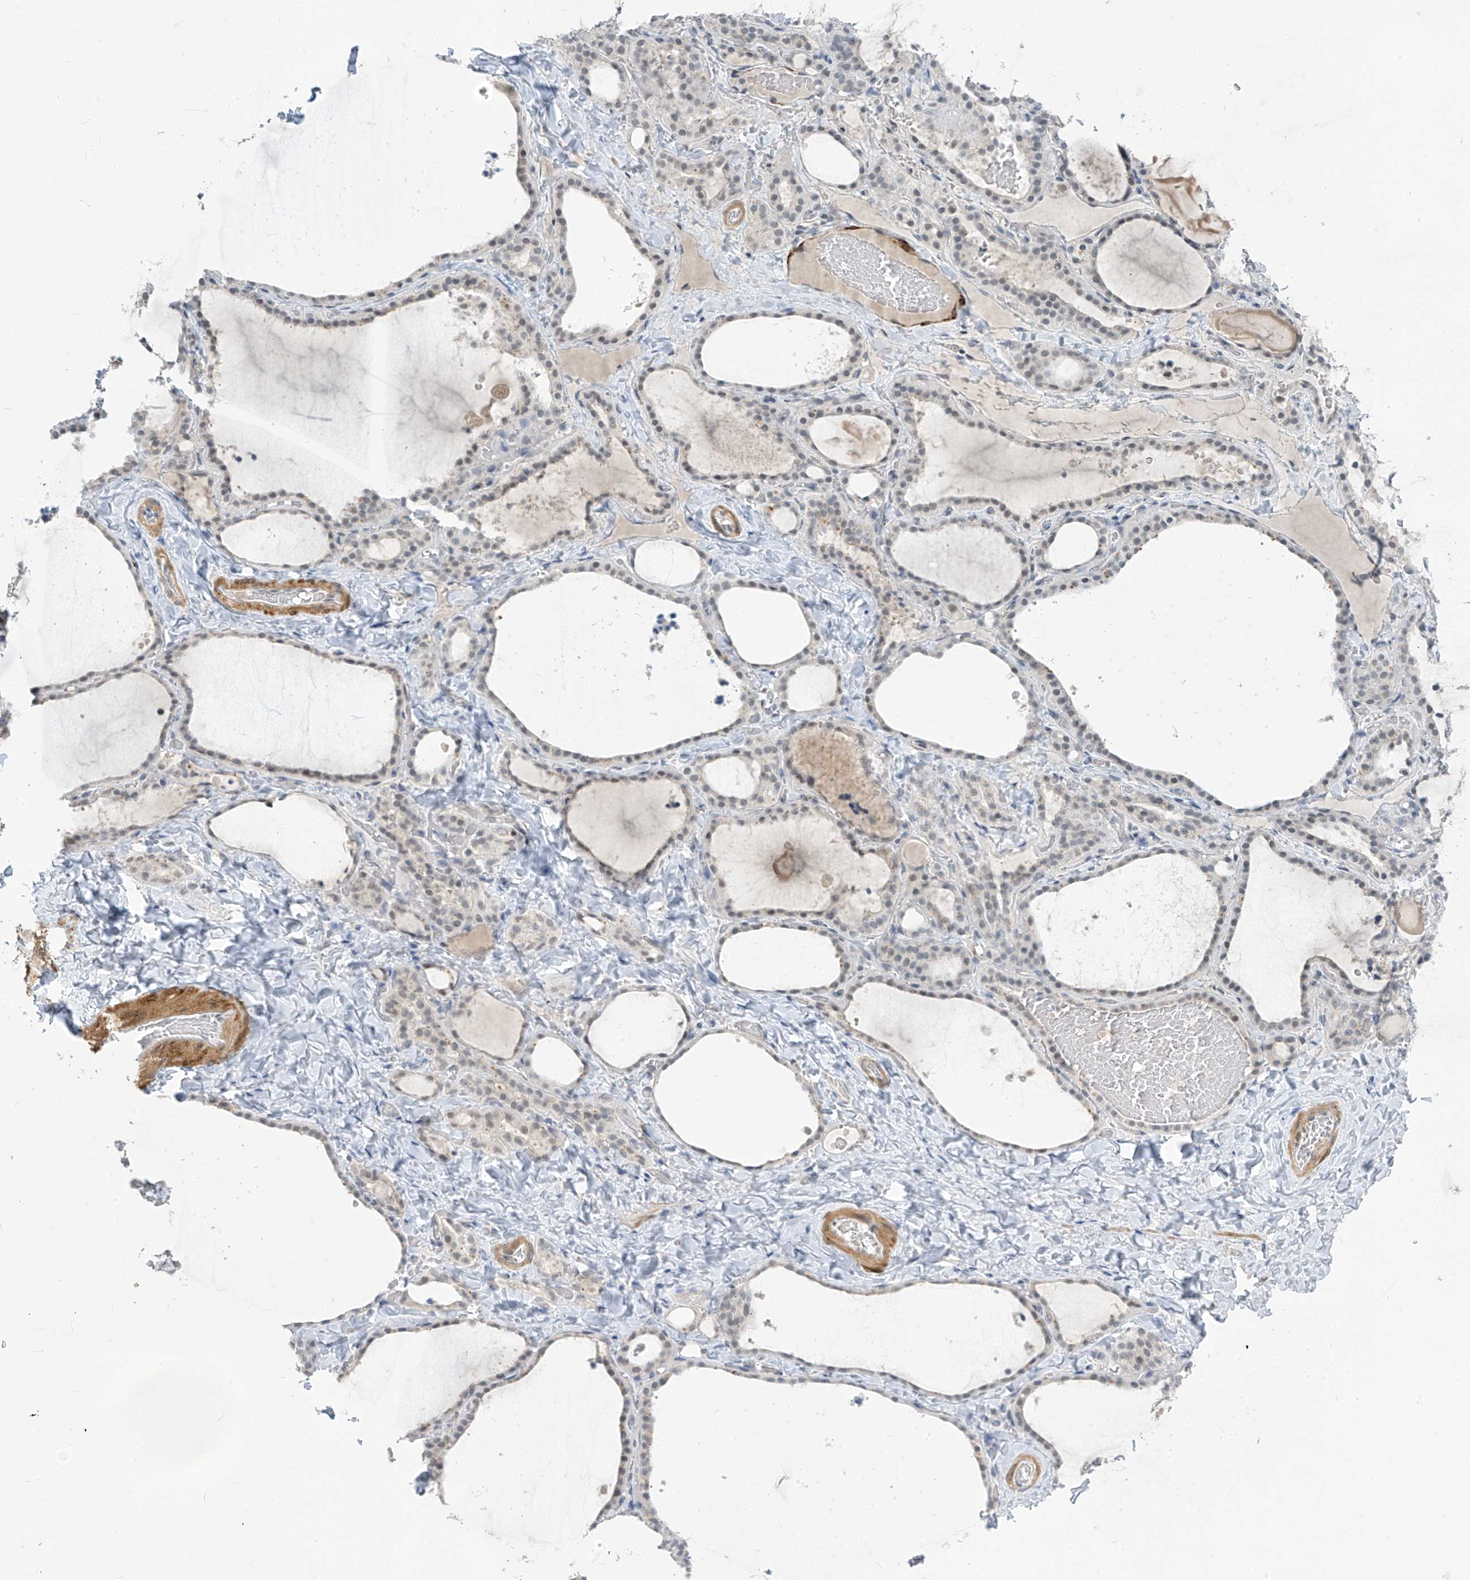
{"staining": {"intensity": "negative", "quantity": "none", "location": "none"}, "tissue": "thyroid gland", "cell_type": "Glandular cells", "image_type": "normal", "snomed": [{"axis": "morphology", "description": "Normal tissue, NOS"}, {"axis": "topography", "description": "Thyroid gland"}], "caption": "IHC photomicrograph of benign thyroid gland: thyroid gland stained with DAB reveals no significant protein expression in glandular cells.", "gene": "METAP1D", "patient": {"sex": "female", "age": 22}}